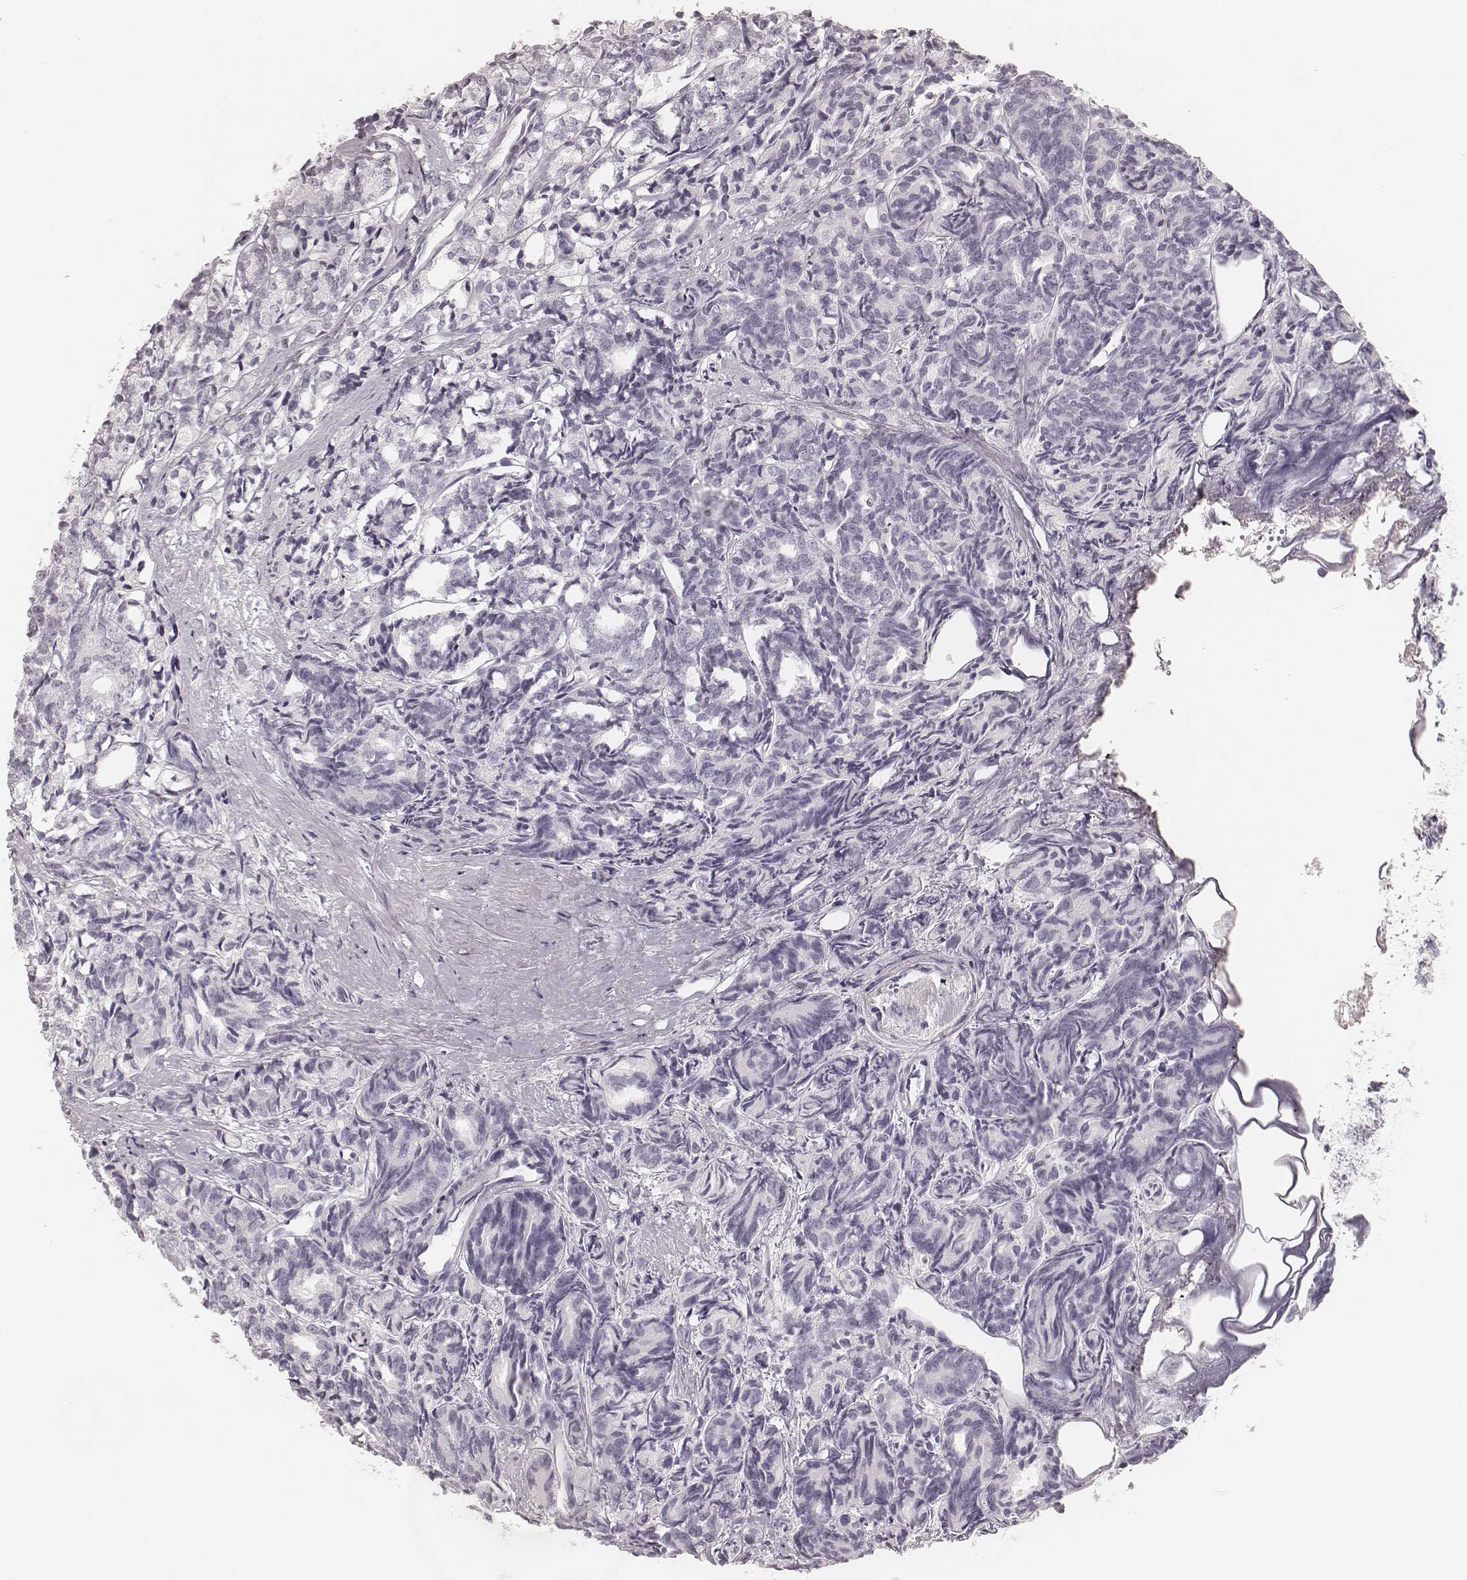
{"staining": {"intensity": "negative", "quantity": "none", "location": "none"}, "tissue": "prostate cancer", "cell_type": "Tumor cells", "image_type": "cancer", "snomed": [{"axis": "morphology", "description": "Adenocarcinoma, High grade"}, {"axis": "topography", "description": "Prostate"}], "caption": "An immunohistochemistry image of prostate cancer is shown. There is no staining in tumor cells of prostate cancer.", "gene": "HNF4G", "patient": {"sex": "male", "age": 53}}